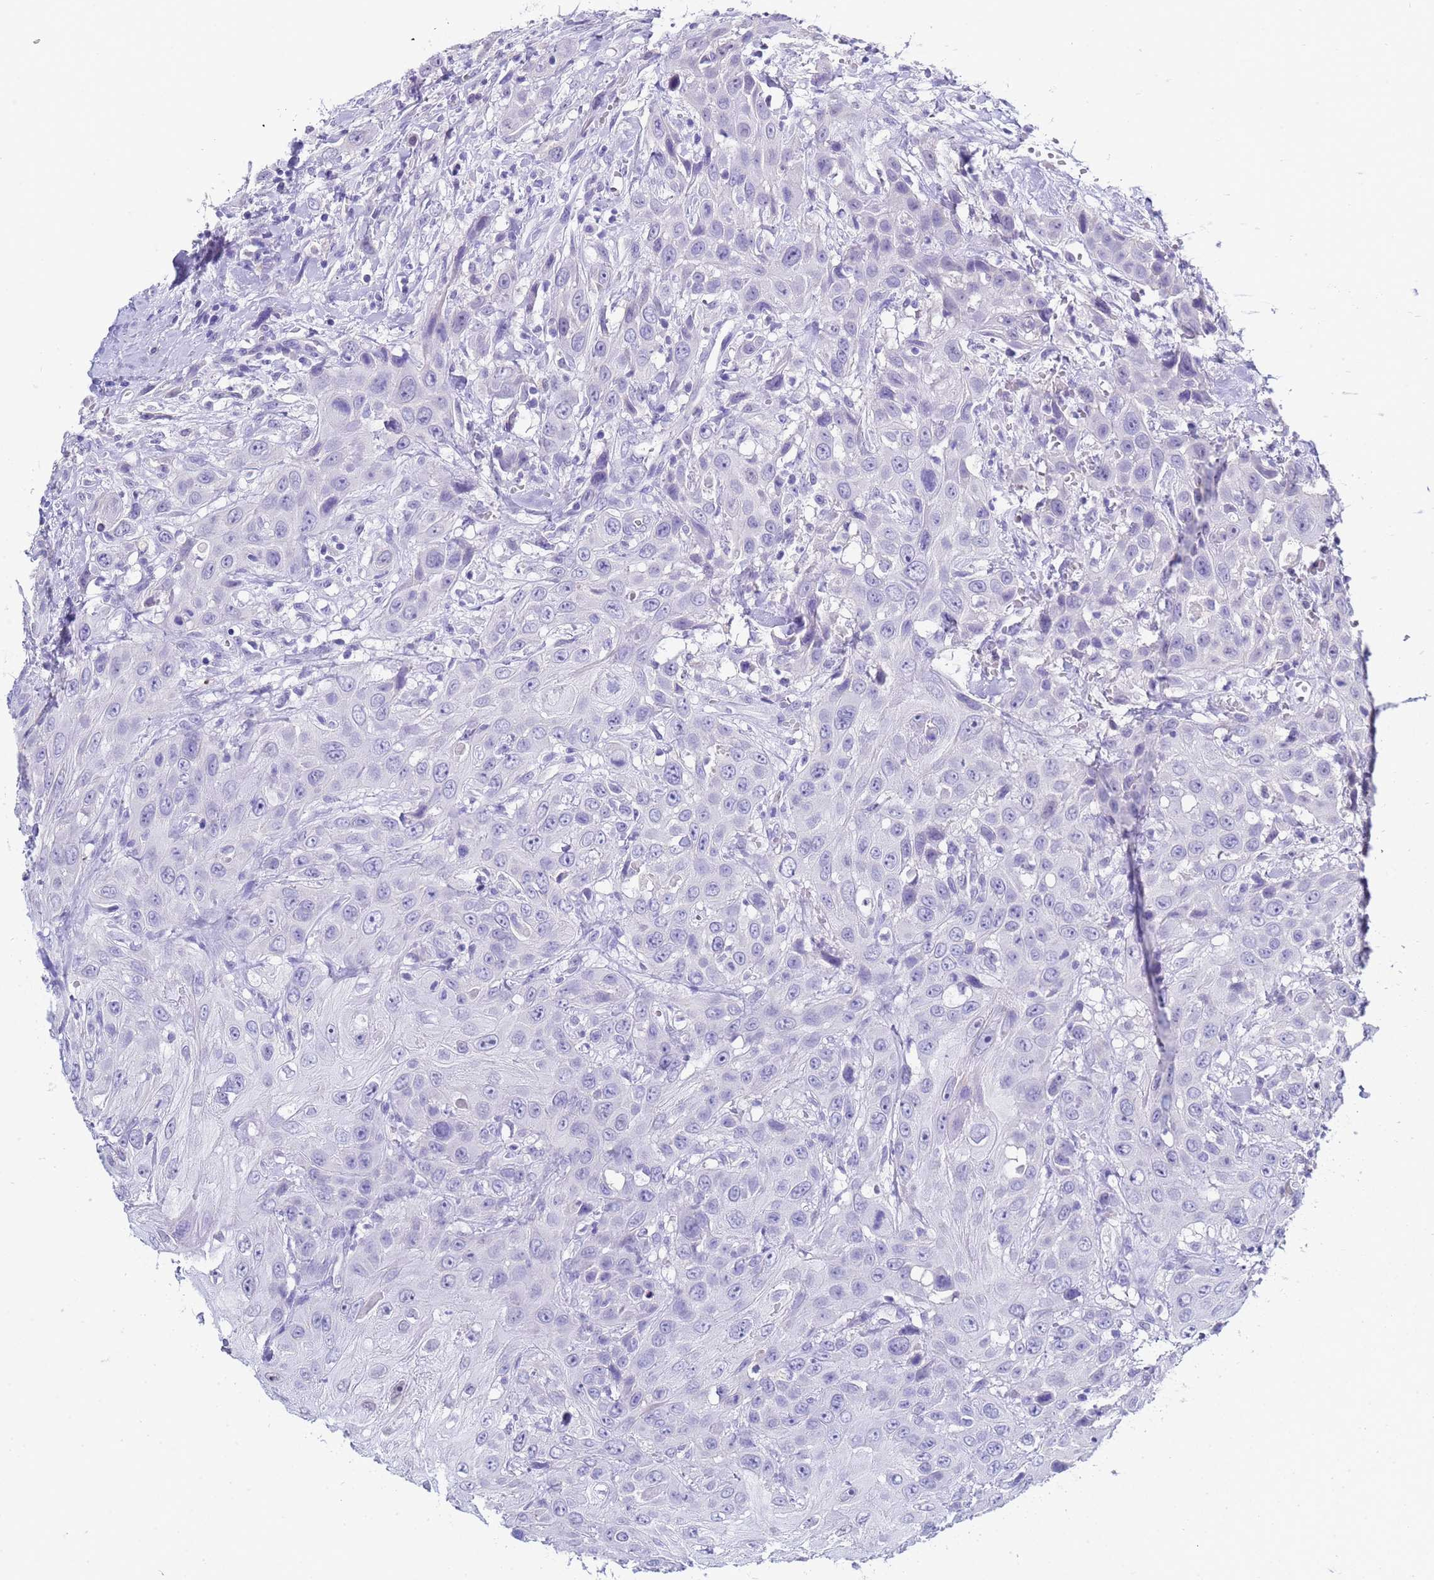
{"staining": {"intensity": "negative", "quantity": "none", "location": "none"}, "tissue": "head and neck cancer", "cell_type": "Tumor cells", "image_type": "cancer", "snomed": [{"axis": "morphology", "description": "Squamous cell carcinoma, NOS"}, {"axis": "topography", "description": "Head-Neck"}], "caption": "The IHC histopathology image has no significant positivity in tumor cells of head and neck squamous cell carcinoma tissue.", "gene": "CTRC", "patient": {"sex": "male", "age": 81}}